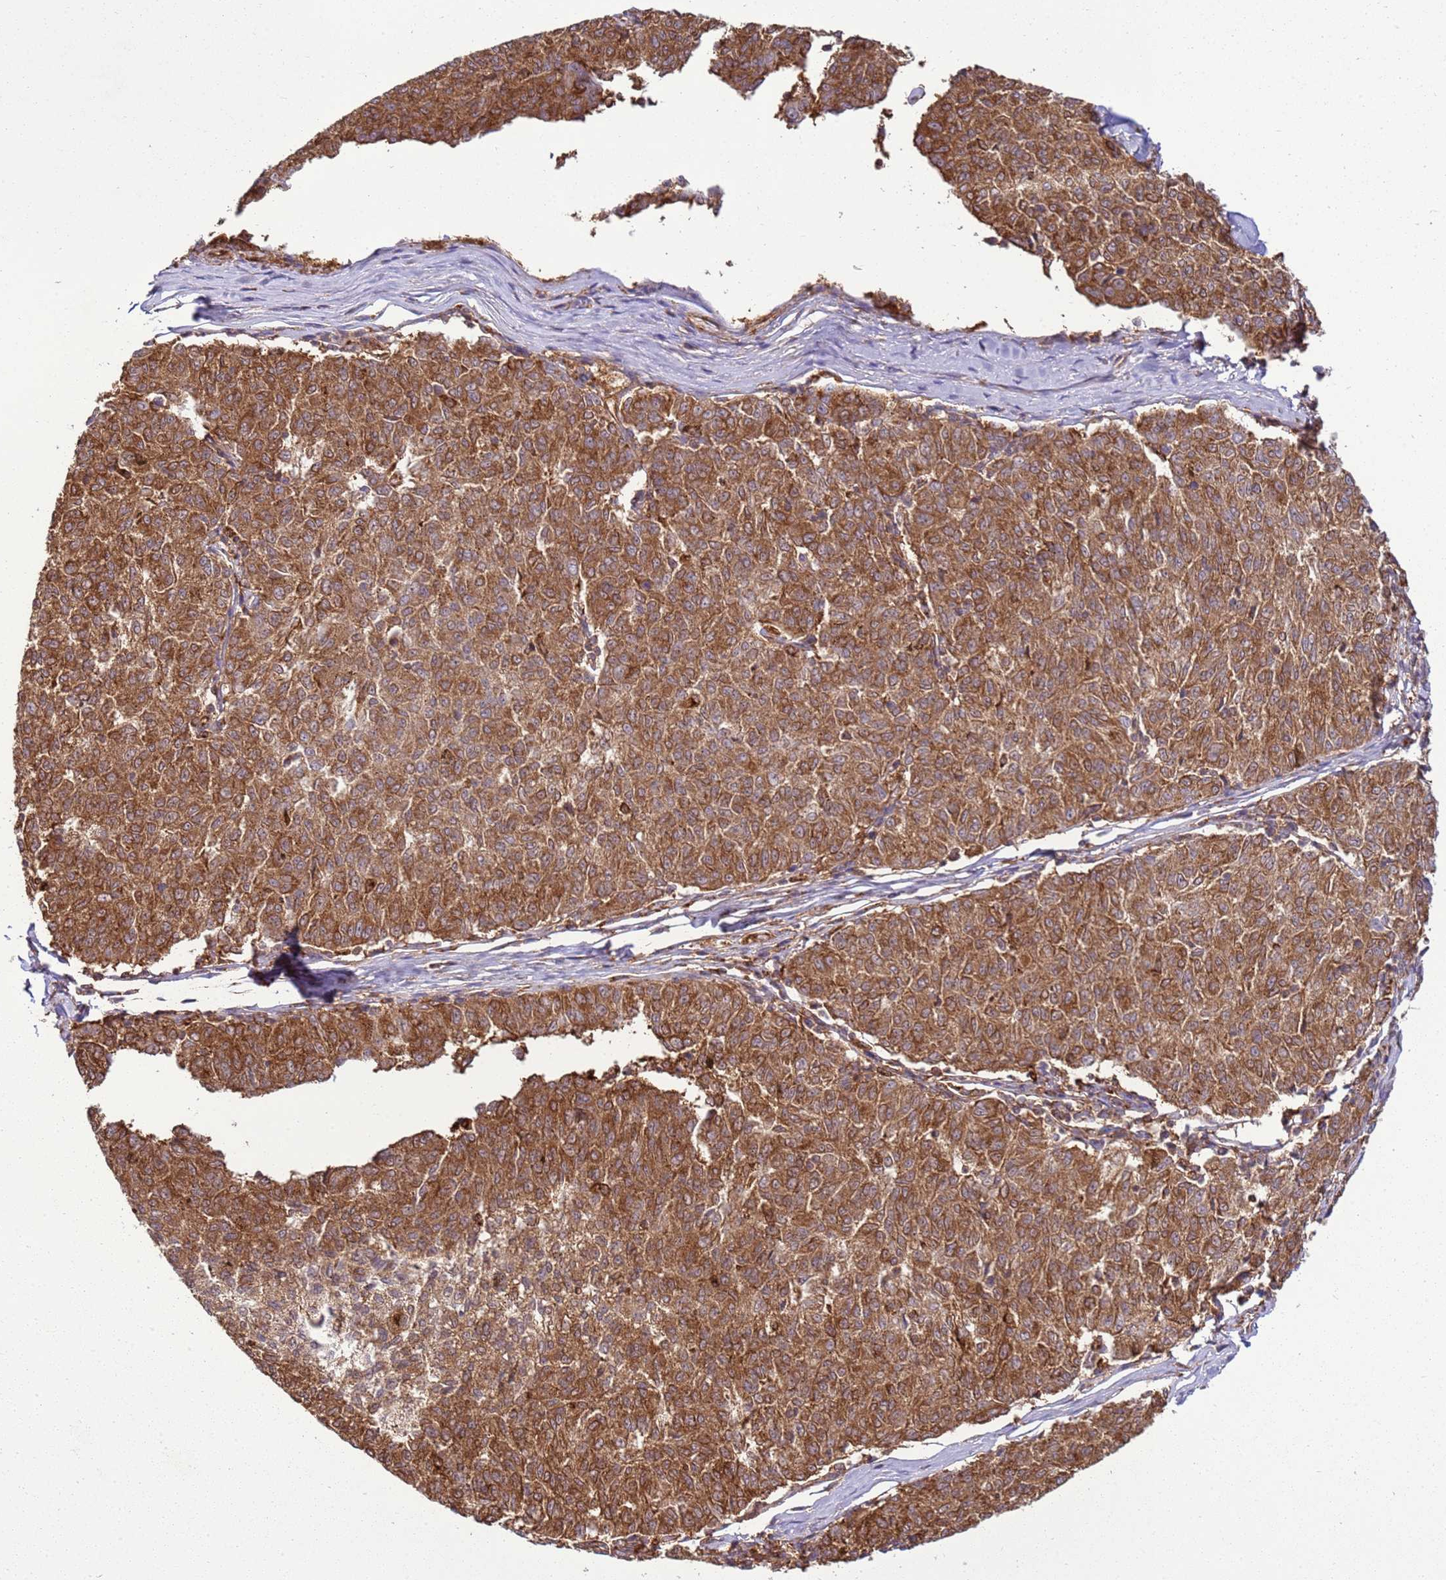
{"staining": {"intensity": "moderate", "quantity": ">75%", "location": "cytoplasmic/membranous"}, "tissue": "melanoma", "cell_type": "Tumor cells", "image_type": "cancer", "snomed": [{"axis": "morphology", "description": "Malignant melanoma, NOS"}, {"axis": "topography", "description": "Skin"}], "caption": "The immunohistochemical stain shows moderate cytoplasmic/membranous expression in tumor cells of malignant melanoma tissue.", "gene": "GABRE", "patient": {"sex": "female", "age": 72}}